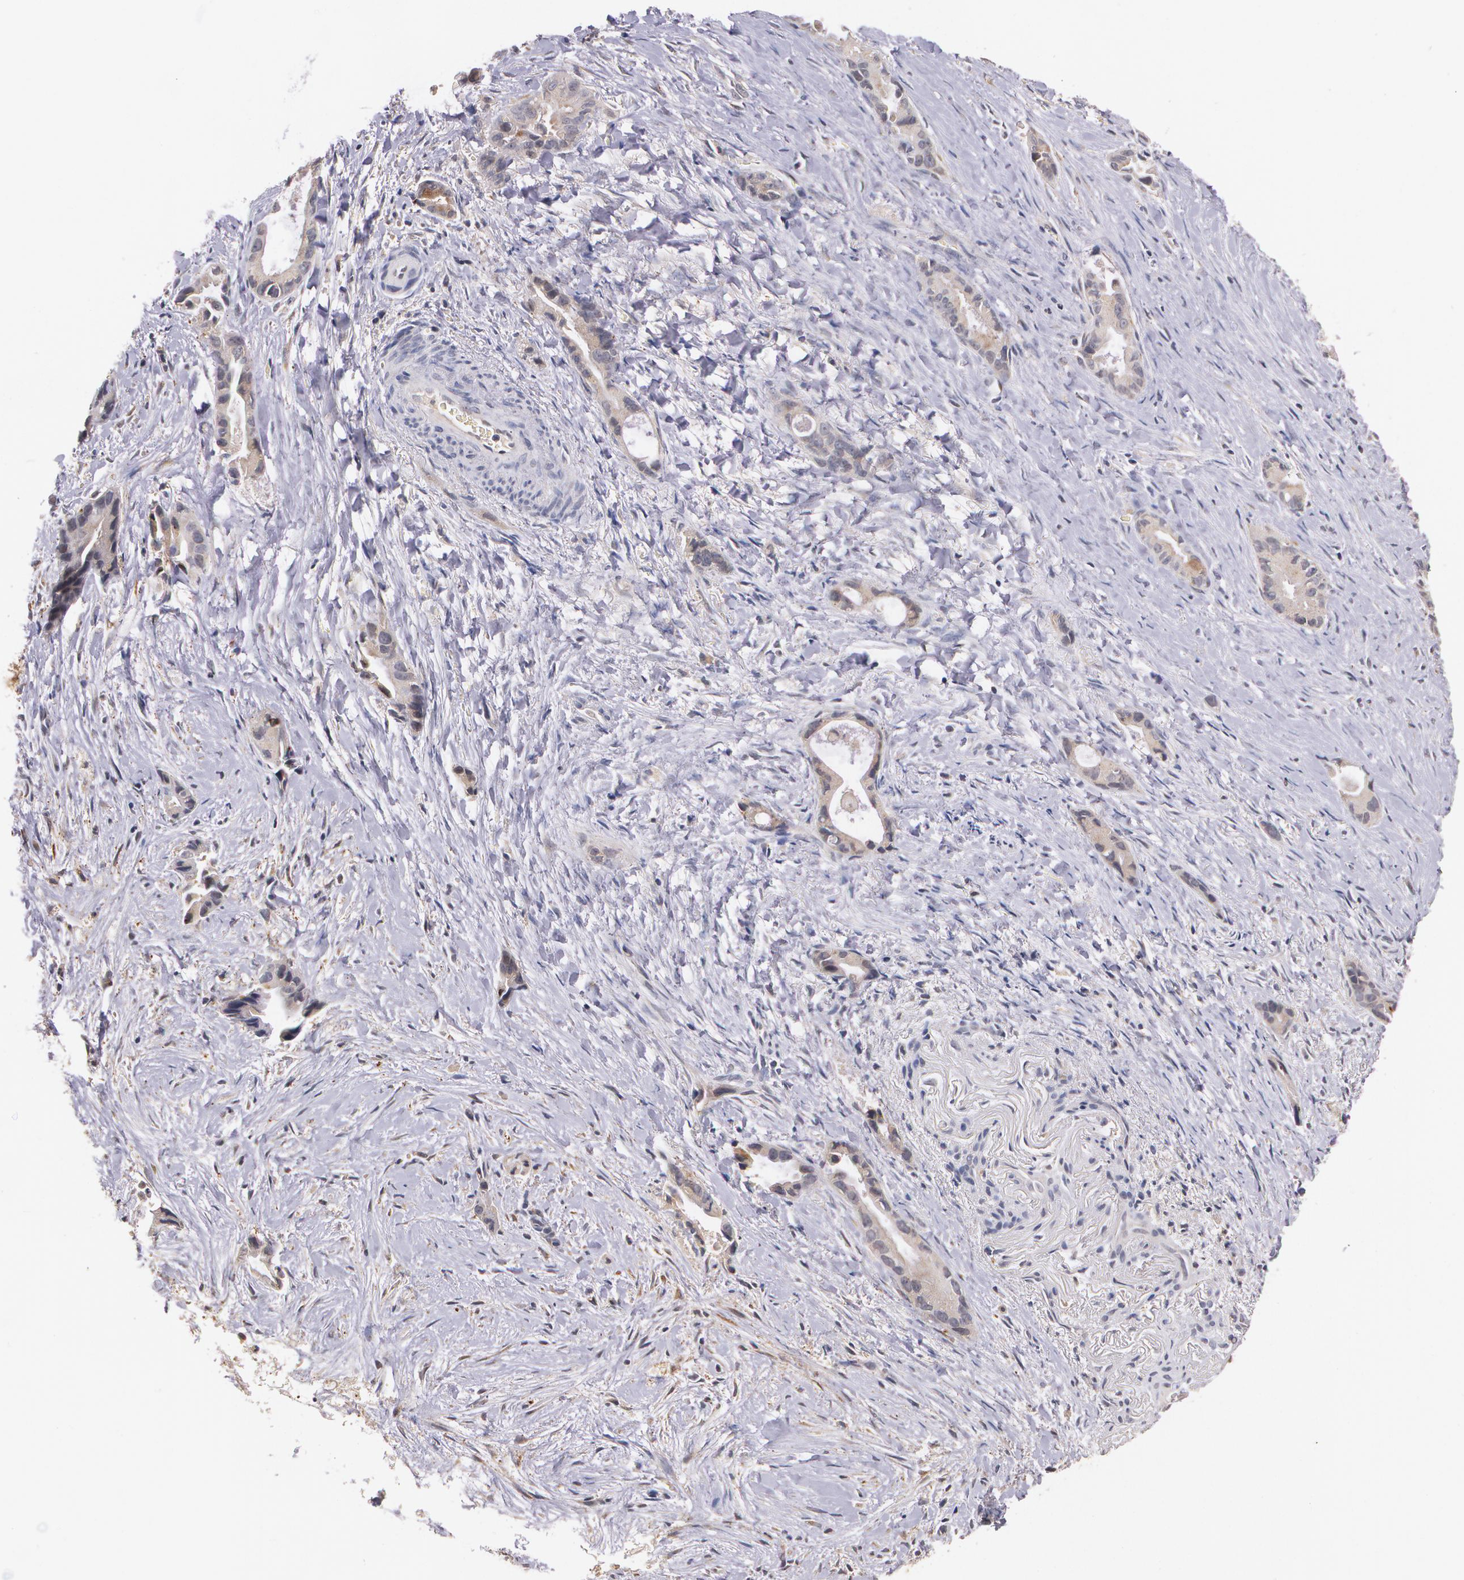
{"staining": {"intensity": "weak", "quantity": "25%-75%", "location": "cytoplasmic/membranous"}, "tissue": "liver cancer", "cell_type": "Tumor cells", "image_type": "cancer", "snomed": [{"axis": "morphology", "description": "Cholangiocarcinoma"}, {"axis": "topography", "description": "Liver"}], "caption": "Weak cytoplasmic/membranous positivity for a protein is identified in about 25%-75% of tumor cells of liver cancer using immunohistochemistry.", "gene": "IFNGR2", "patient": {"sex": "female", "age": 55}}